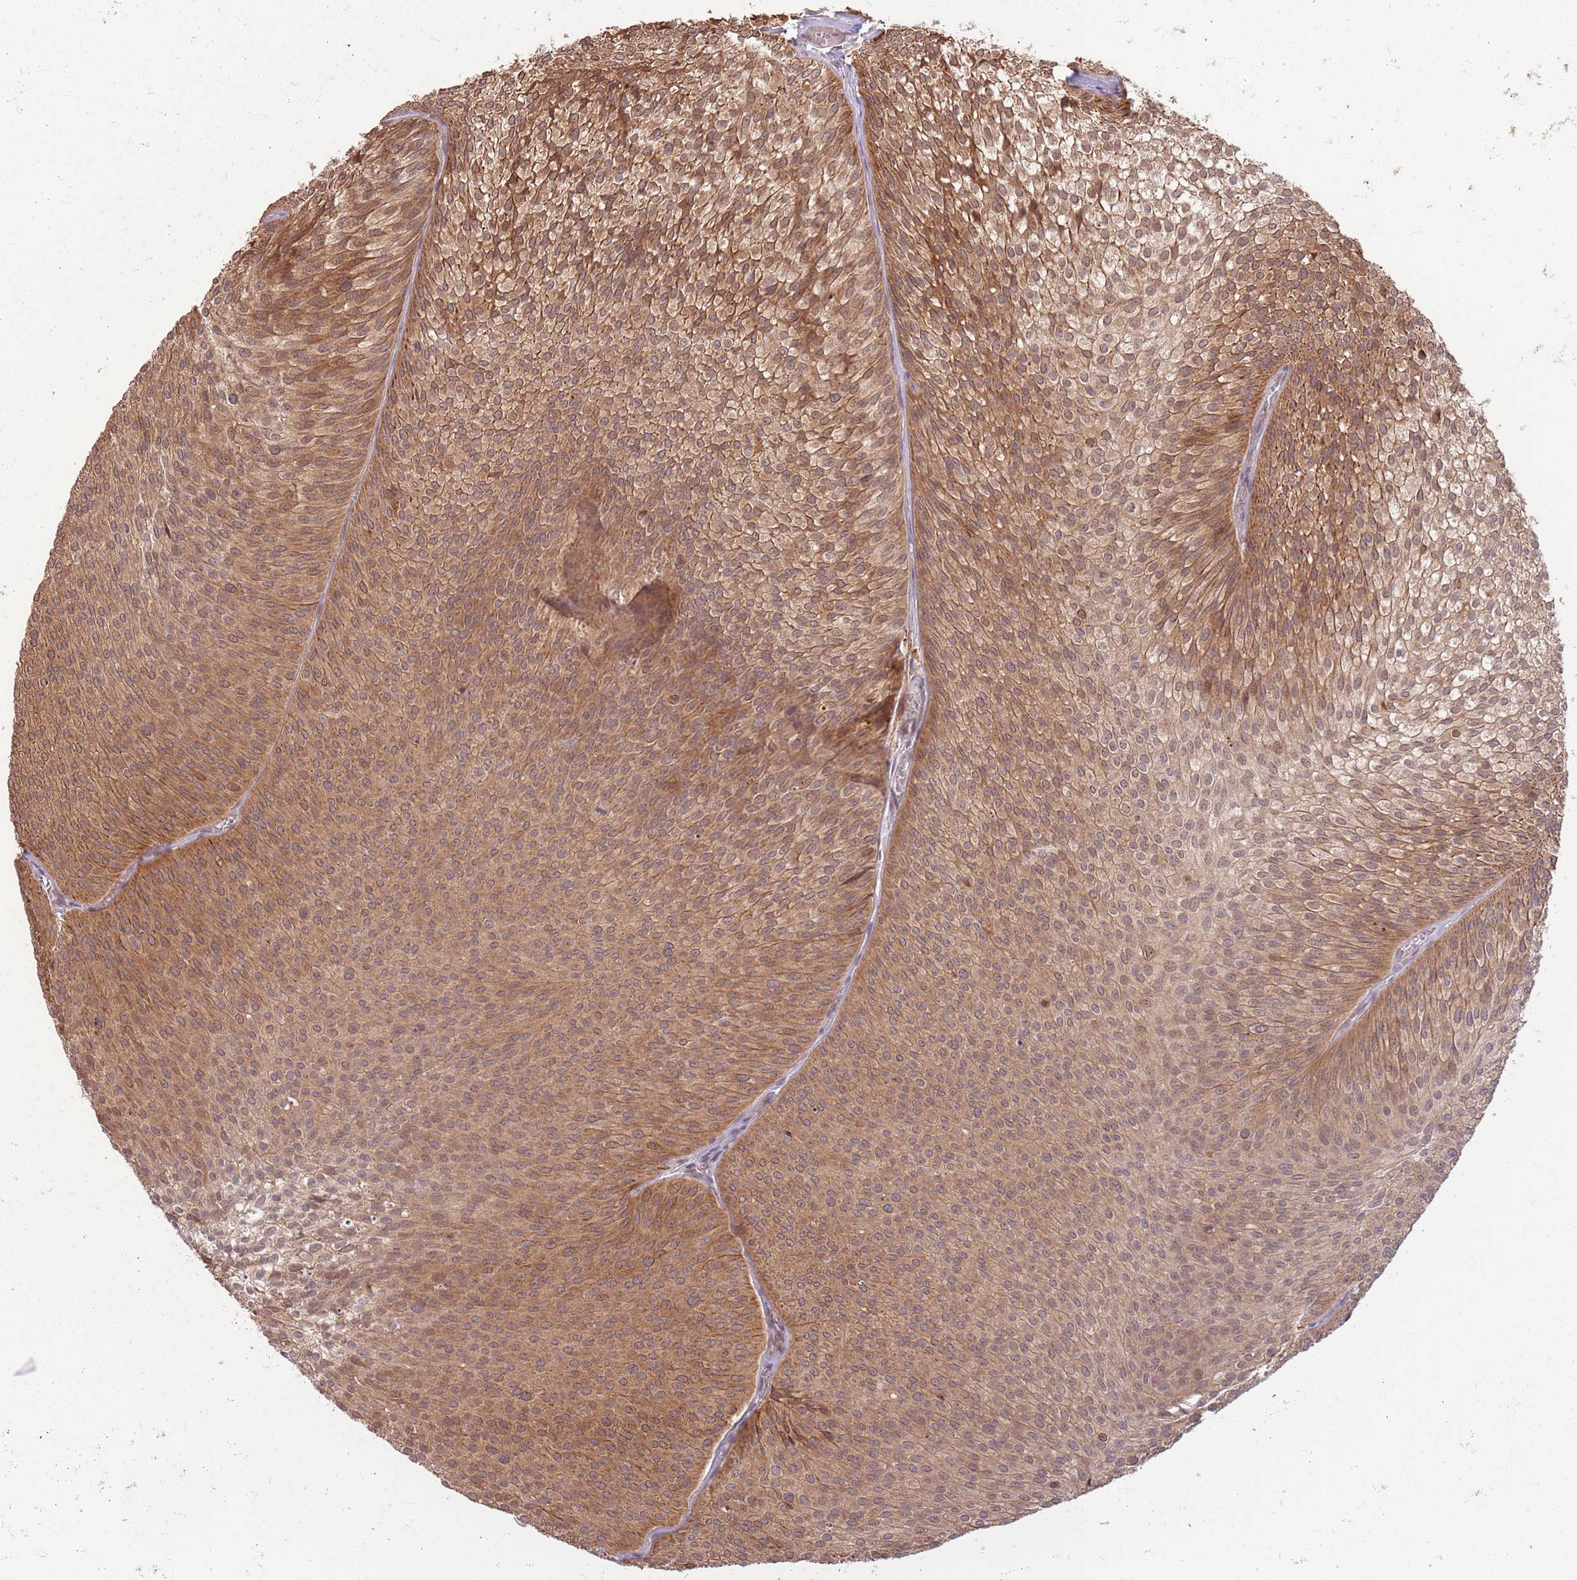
{"staining": {"intensity": "moderate", "quantity": ">75%", "location": "cytoplasmic/membranous"}, "tissue": "urothelial cancer", "cell_type": "Tumor cells", "image_type": "cancer", "snomed": [{"axis": "morphology", "description": "Urothelial carcinoma, Low grade"}, {"axis": "topography", "description": "Urinary bladder"}], "caption": "An image showing moderate cytoplasmic/membranous expression in about >75% of tumor cells in urothelial carcinoma (low-grade), as visualized by brown immunohistochemical staining.", "gene": "CCDC154", "patient": {"sex": "male", "age": 91}}